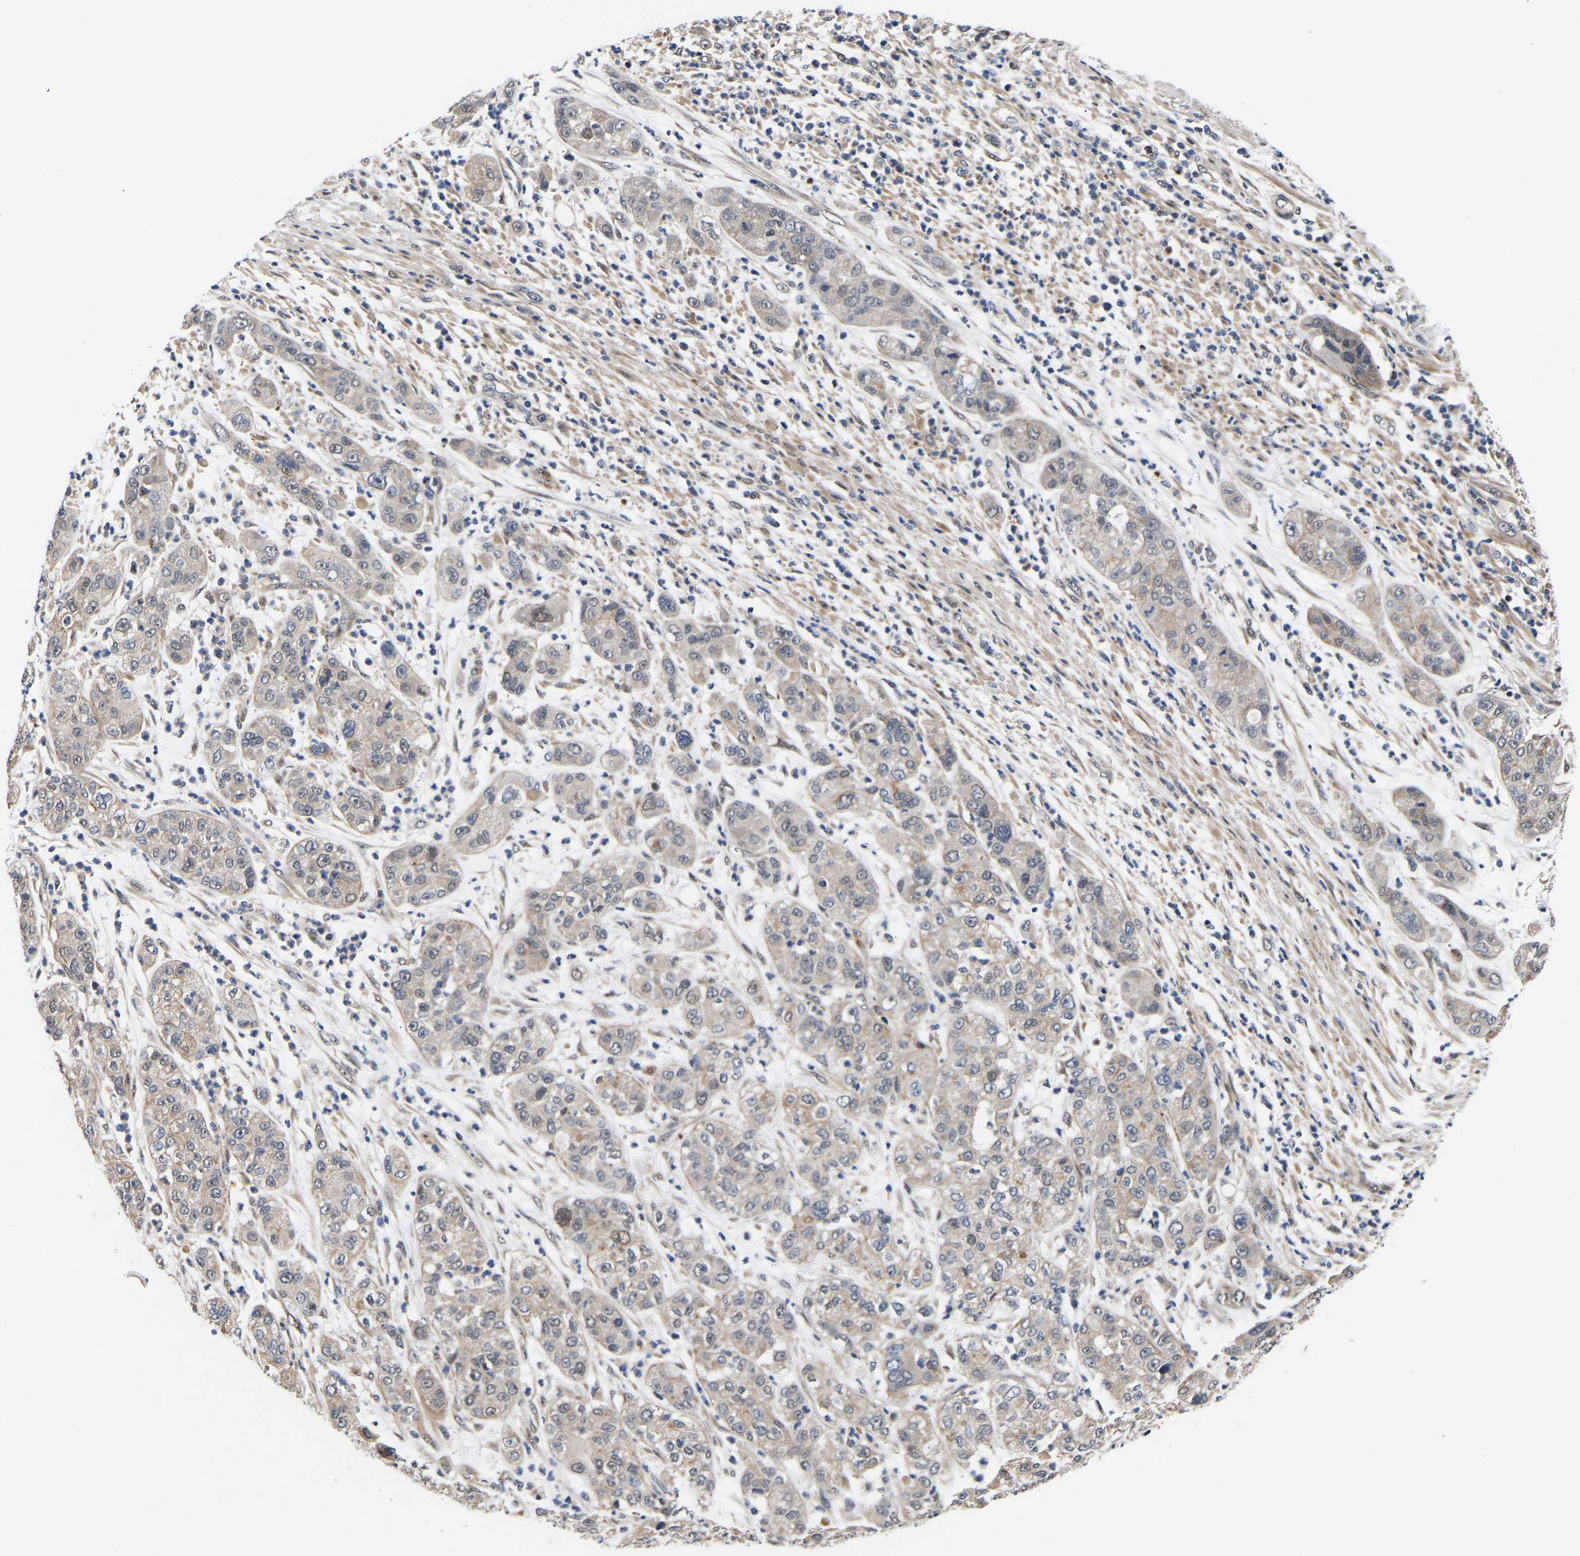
{"staining": {"intensity": "weak", "quantity": "25%-75%", "location": "cytoplasmic/membranous"}, "tissue": "pancreatic cancer", "cell_type": "Tumor cells", "image_type": "cancer", "snomed": [{"axis": "morphology", "description": "Adenocarcinoma, NOS"}, {"axis": "topography", "description": "Pancreas"}], "caption": "Approximately 25%-75% of tumor cells in adenocarcinoma (pancreatic) show weak cytoplasmic/membranous protein staining as visualized by brown immunohistochemical staining.", "gene": "METTL16", "patient": {"sex": "female", "age": 78}}